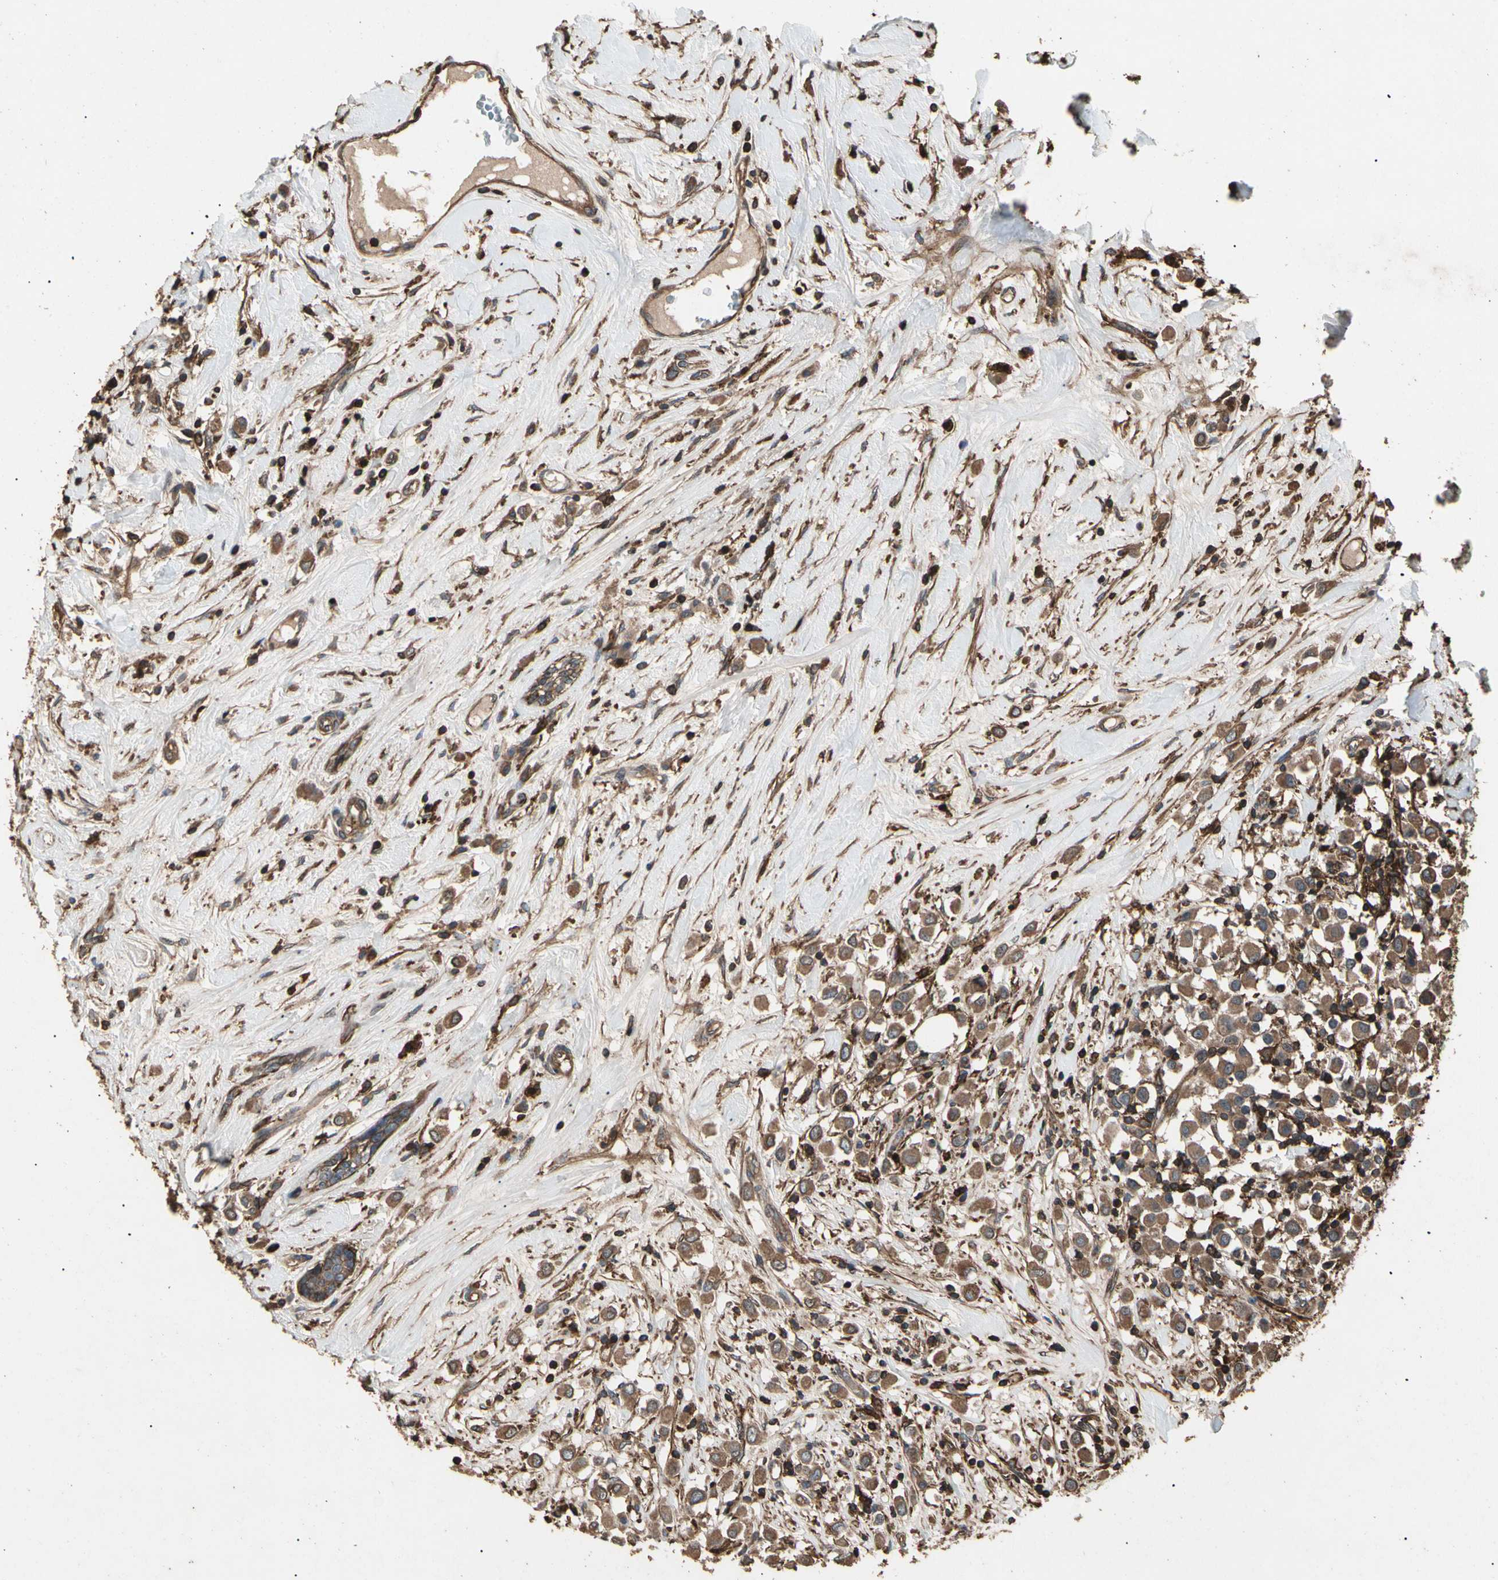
{"staining": {"intensity": "moderate", "quantity": ">75%", "location": "cytoplasmic/membranous"}, "tissue": "breast cancer", "cell_type": "Tumor cells", "image_type": "cancer", "snomed": [{"axis": "morphology", "description": "Duct carcinoma"}, {"axis": "topography", "description": "Breast"}], "caption": "A high-resolution image shows immunohistochemistry (IHC) staining of intraductal carcinoma (breast), which reveals moderate cytoplasmic/membranous staining in about >75% of tumor cells.", "gene": "AGBL2", "patient": {"sex": "female", "age": 61}}